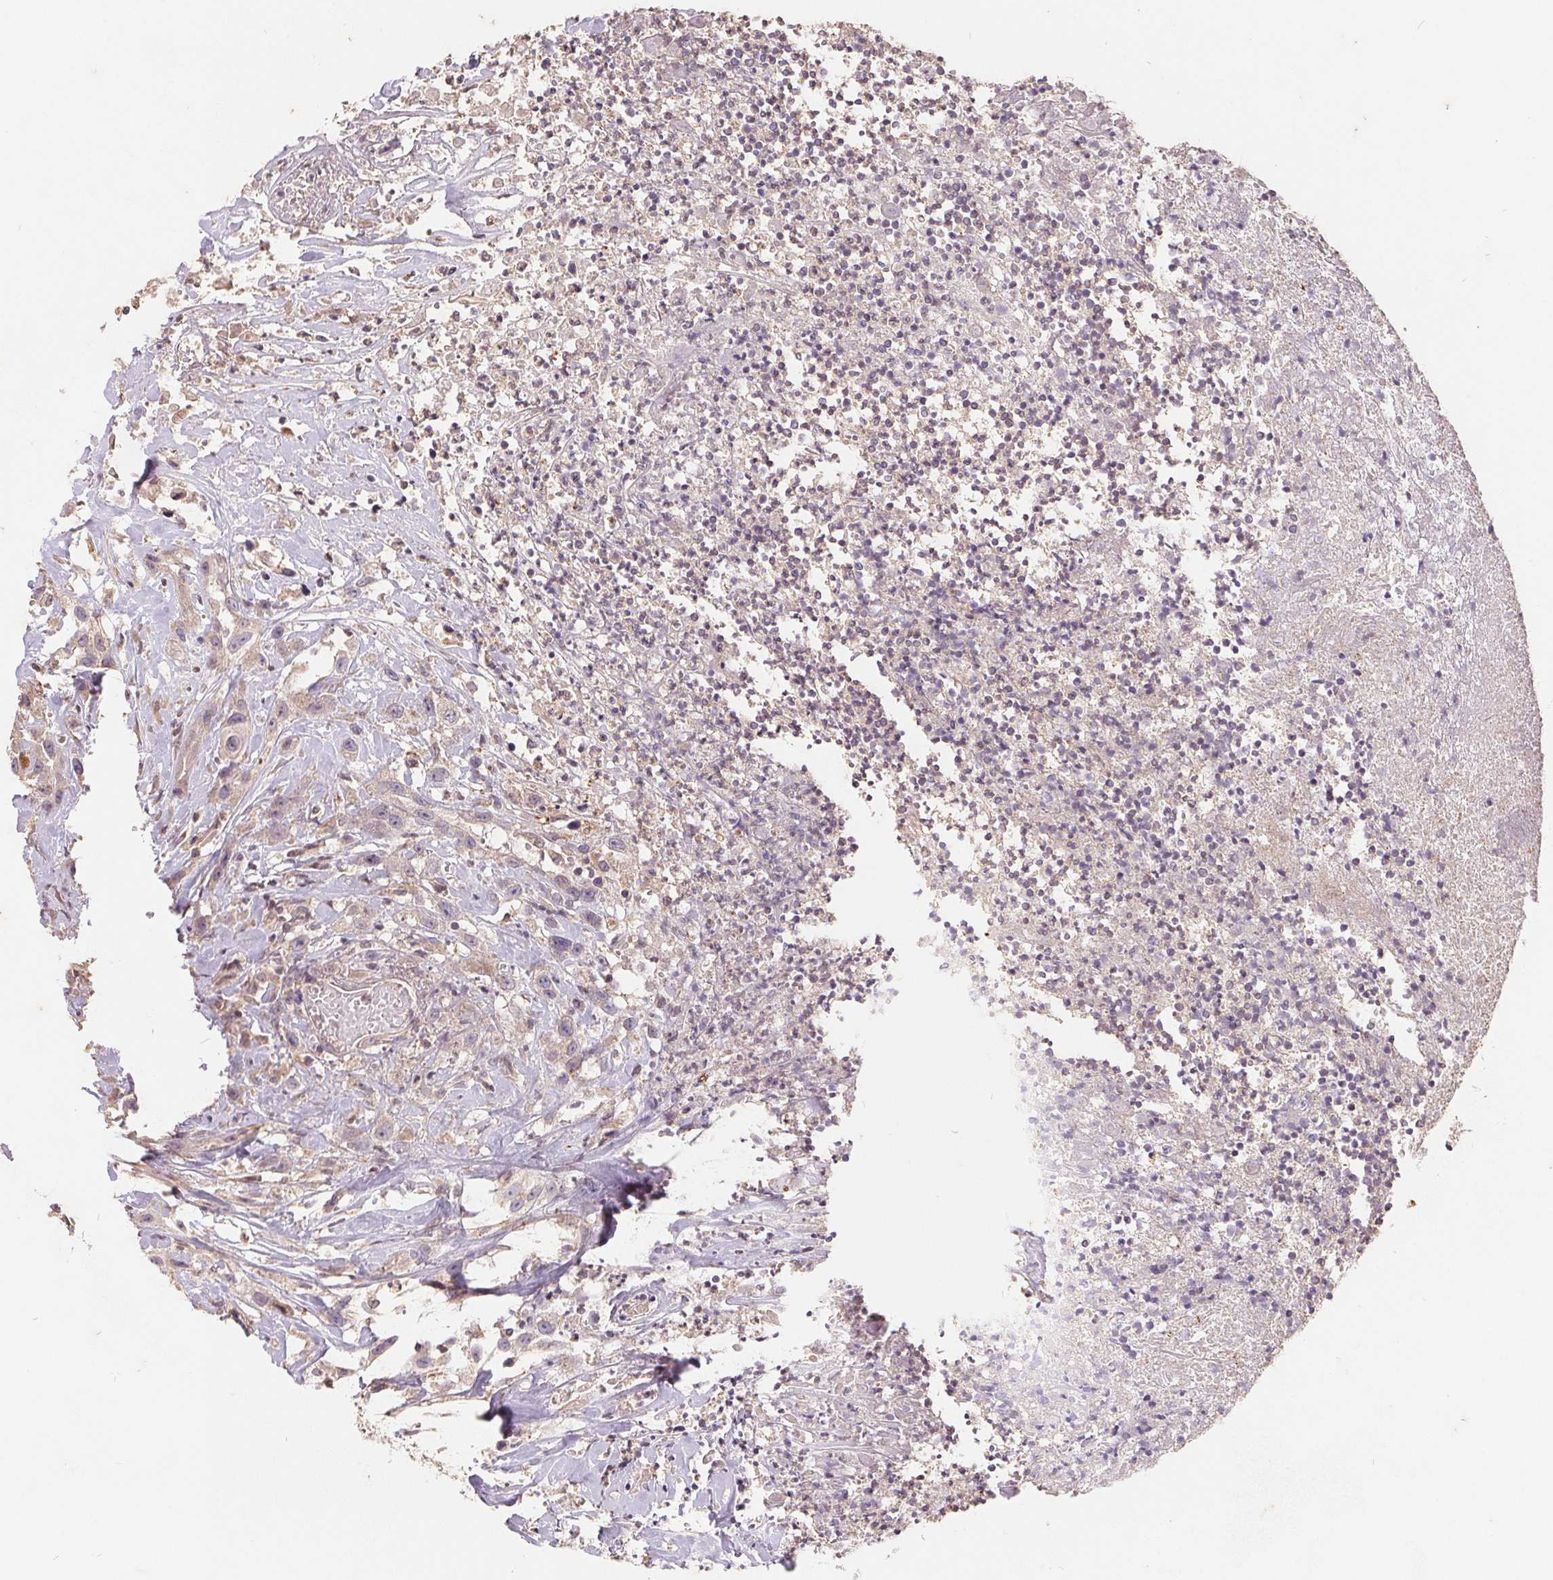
{"staining": {"intensity": "weak", "quantity": "<25%", "location": "cytoplasmic/membranous"}, "tissue": "head and neck cancer", "cell_type": "Tumor cells", "image_type": "cancer", "snomed": [{"axis": "morphology", "description": "Squamous cell carcinoma, NOS"}, {"axis": "topography", "description": "Head-Neck"}], "caption": "The photomicrograph demonstrates no staining of tumor cells in squamous cell carcinoma (head and neck).", "gene": "CDIPT", "patient": {"sex": "male", "age": 57}}